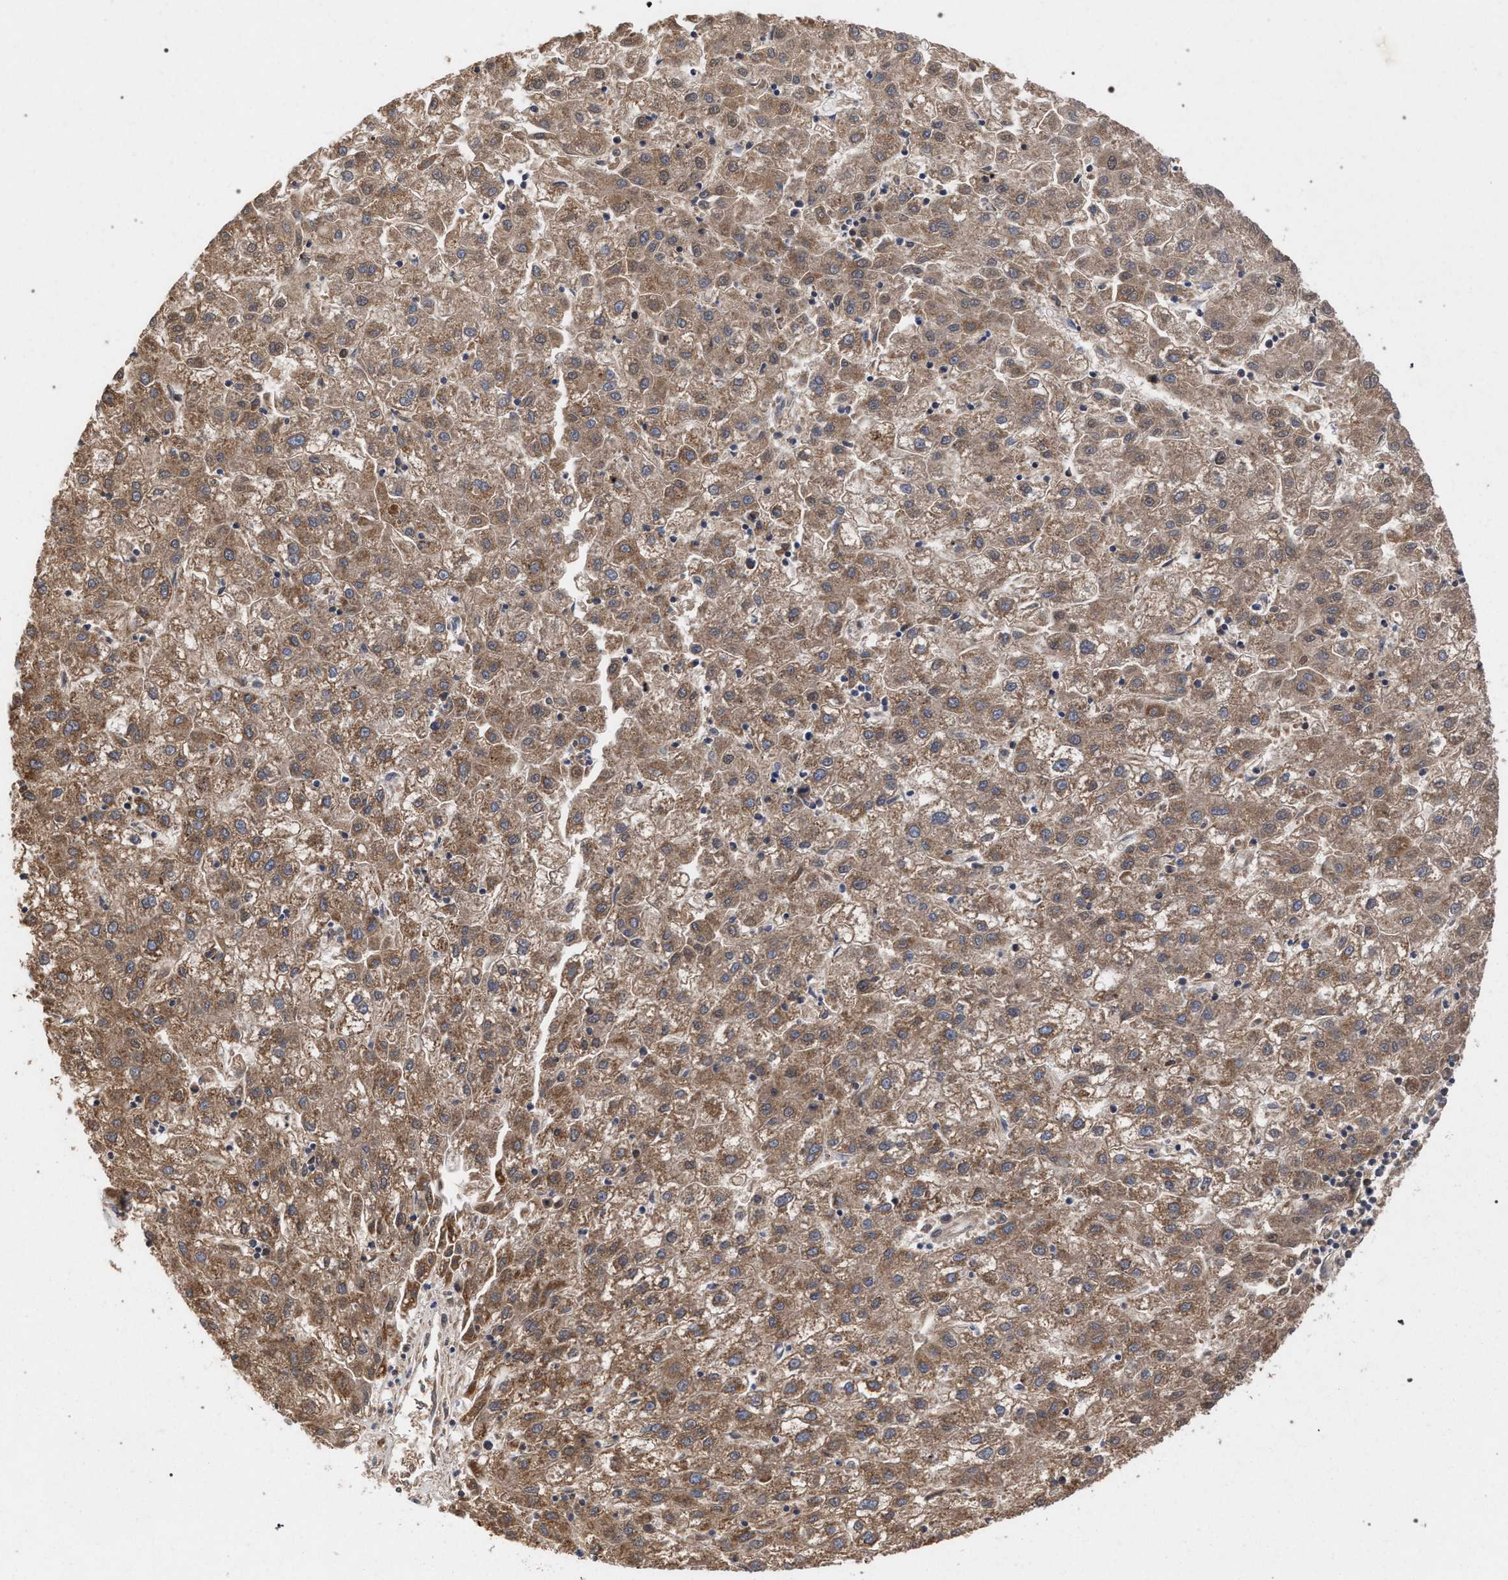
{"staining": {"intensity": "moderate", "quantity": ">75%", "location": "cytoplasmic/membranous"}, "tissue": "liver cancer", "cell_type": "Tumor cells", "image_type": "cancer", "snomed": [{"axis": "morphology", "description": "Carcinoma, Hepatocellular, NOS"}, {"axis": "topography", "description": "Liver"}], "caption": "The image demonstrates immunohistochemical staining of hepatocellular carcinoma (liver). There is moderate cytoplasmic/membranous expression is present in approximately >75% of tumor cells. (DAB (3,3'-diaminobenzidine) = brown stain, brightfield microscopy at high magnification).", "gene": "BCL2L12", "patient": {"sex": "male", "age": 72}}